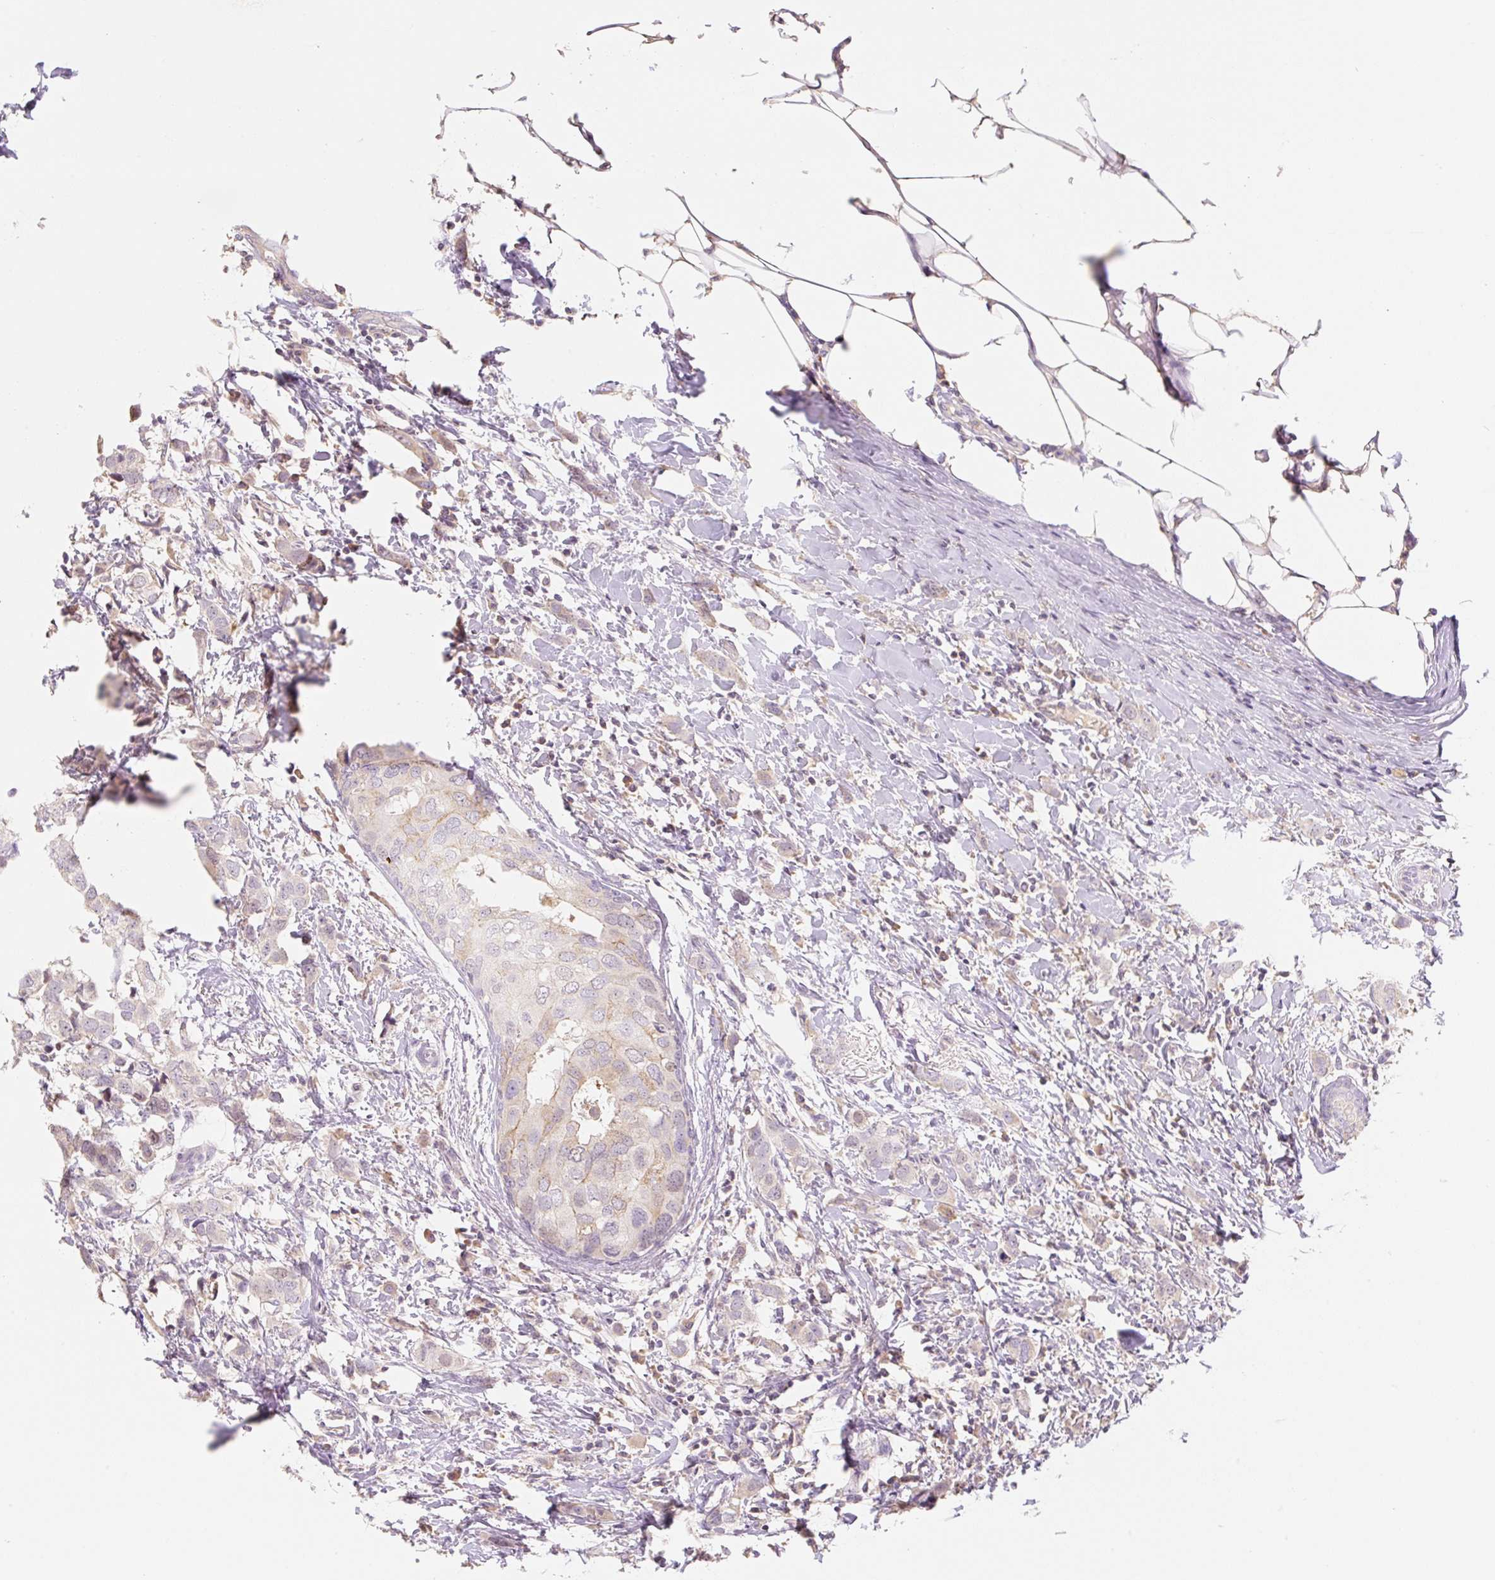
{"staining": {"intensity": "weak", "quantity": "<25%", "location": "cytoplasmic/membranous,nuclear"}, "tissue": "breast cancer", "cell_type": "Tumor cells", "image_type": "cancer", "snomed": [{"axis": "morphology", "description": "Duct carcinoma"}, {"axis": "topography", "description": "Breast"}], "caption": "IHC of human breast cancer (intraductal carcinoma) demonstrates no staining in tumor cells.", "gene": "MIA2", "patient": {"sex": "female", "age": 50}}